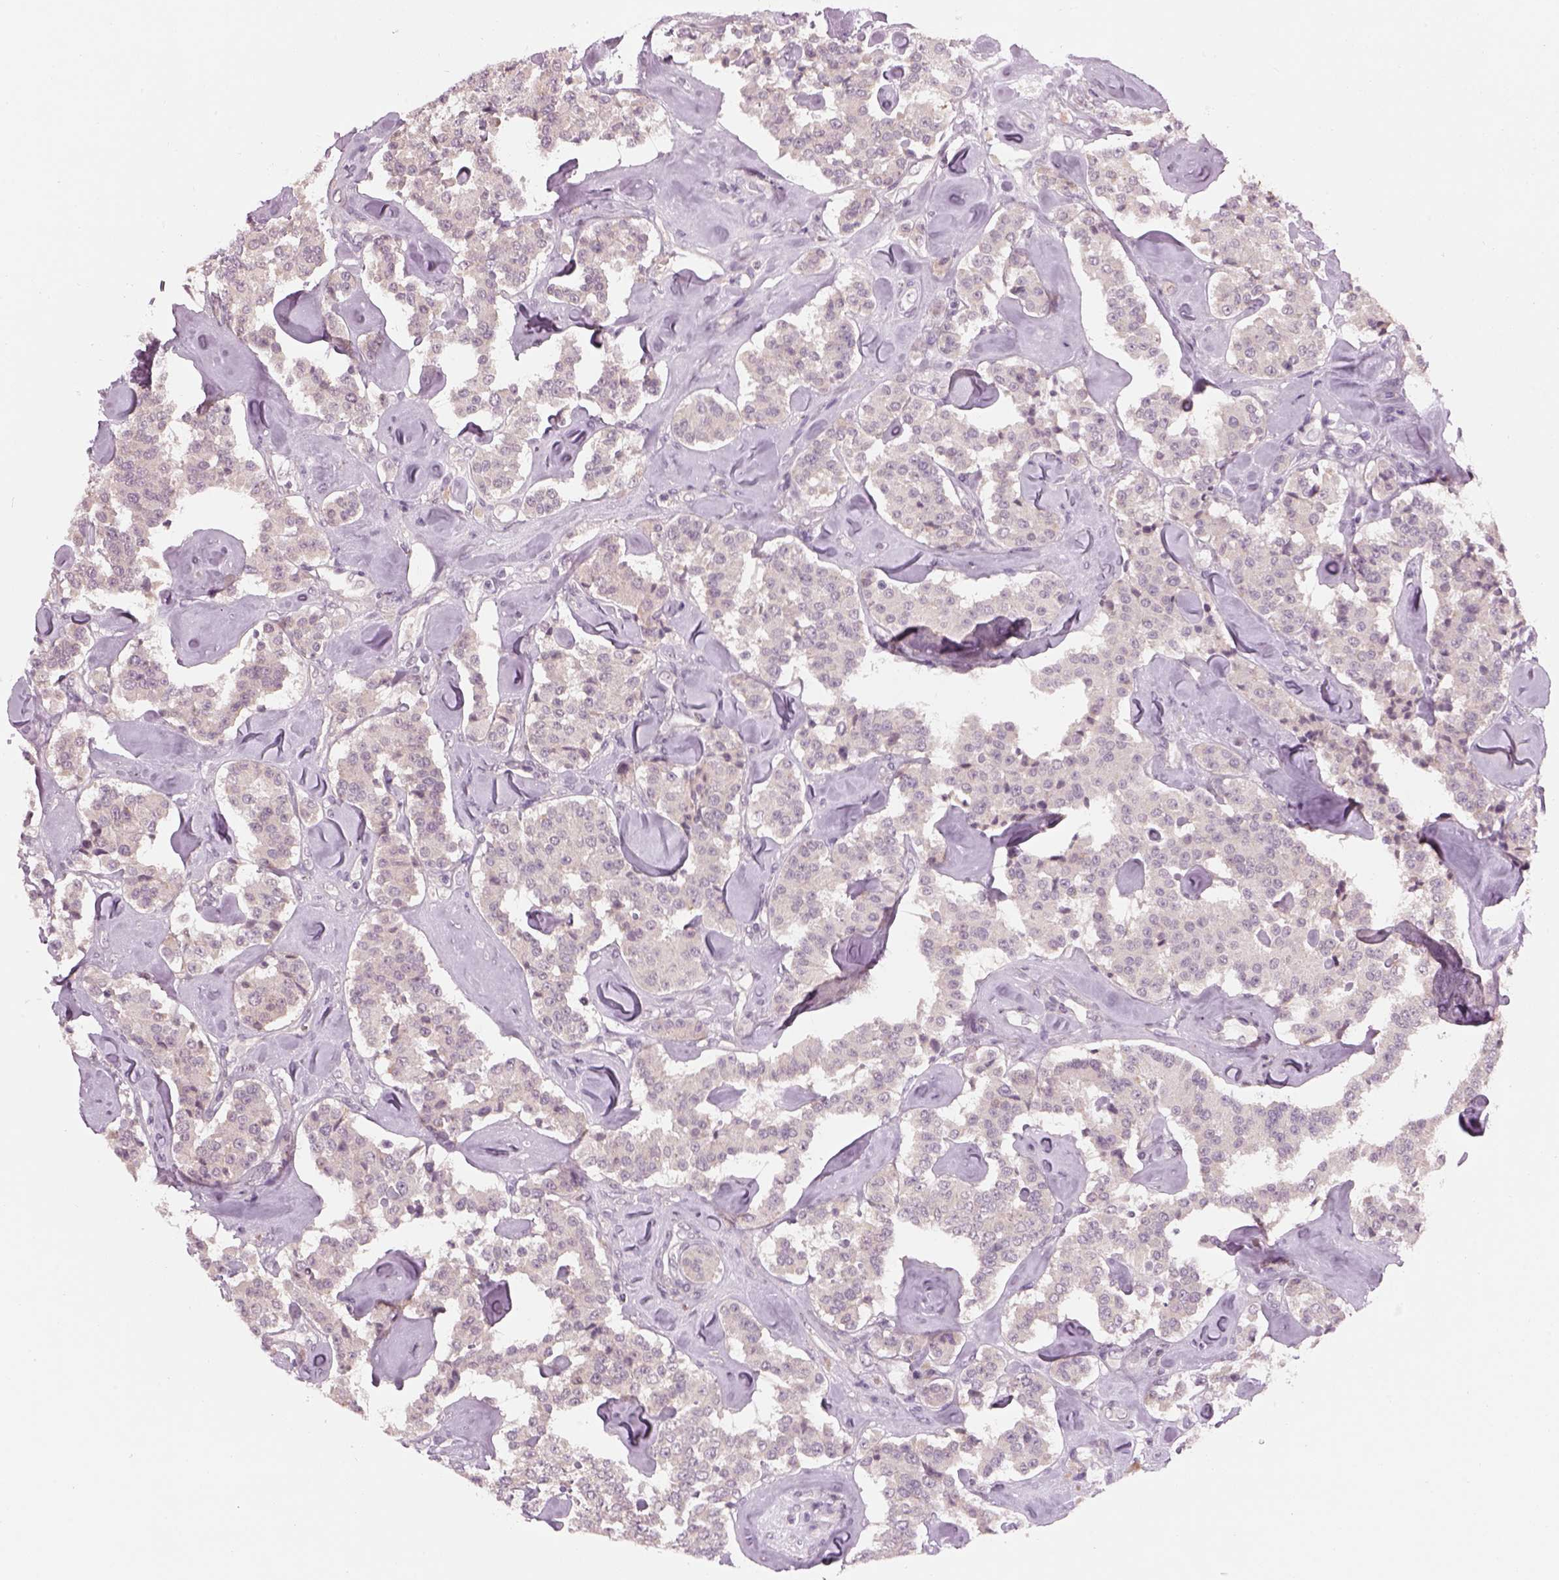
{"staining": {"intensity": "negative", "quantity": "none", "location": "none"}, "tissue": "carcinoid", "cell_type": "Tumor cells", "image_type": "cancer", "snomed": [{"axis": "morphology", "description": "Carcinoid, malignant, NOS"}, {"axis": "topography", "description": "Pancreas"}], "caption": "A micrograph of human carcinoid is negative for staining in tumor cells. (DAB (3,3'-diaminobenzidine) immunohistochemistry visualized using brightfield microscopy, high magnification).", "gene": "GDNF", "patient": {"sex": "male", "age": 41}}